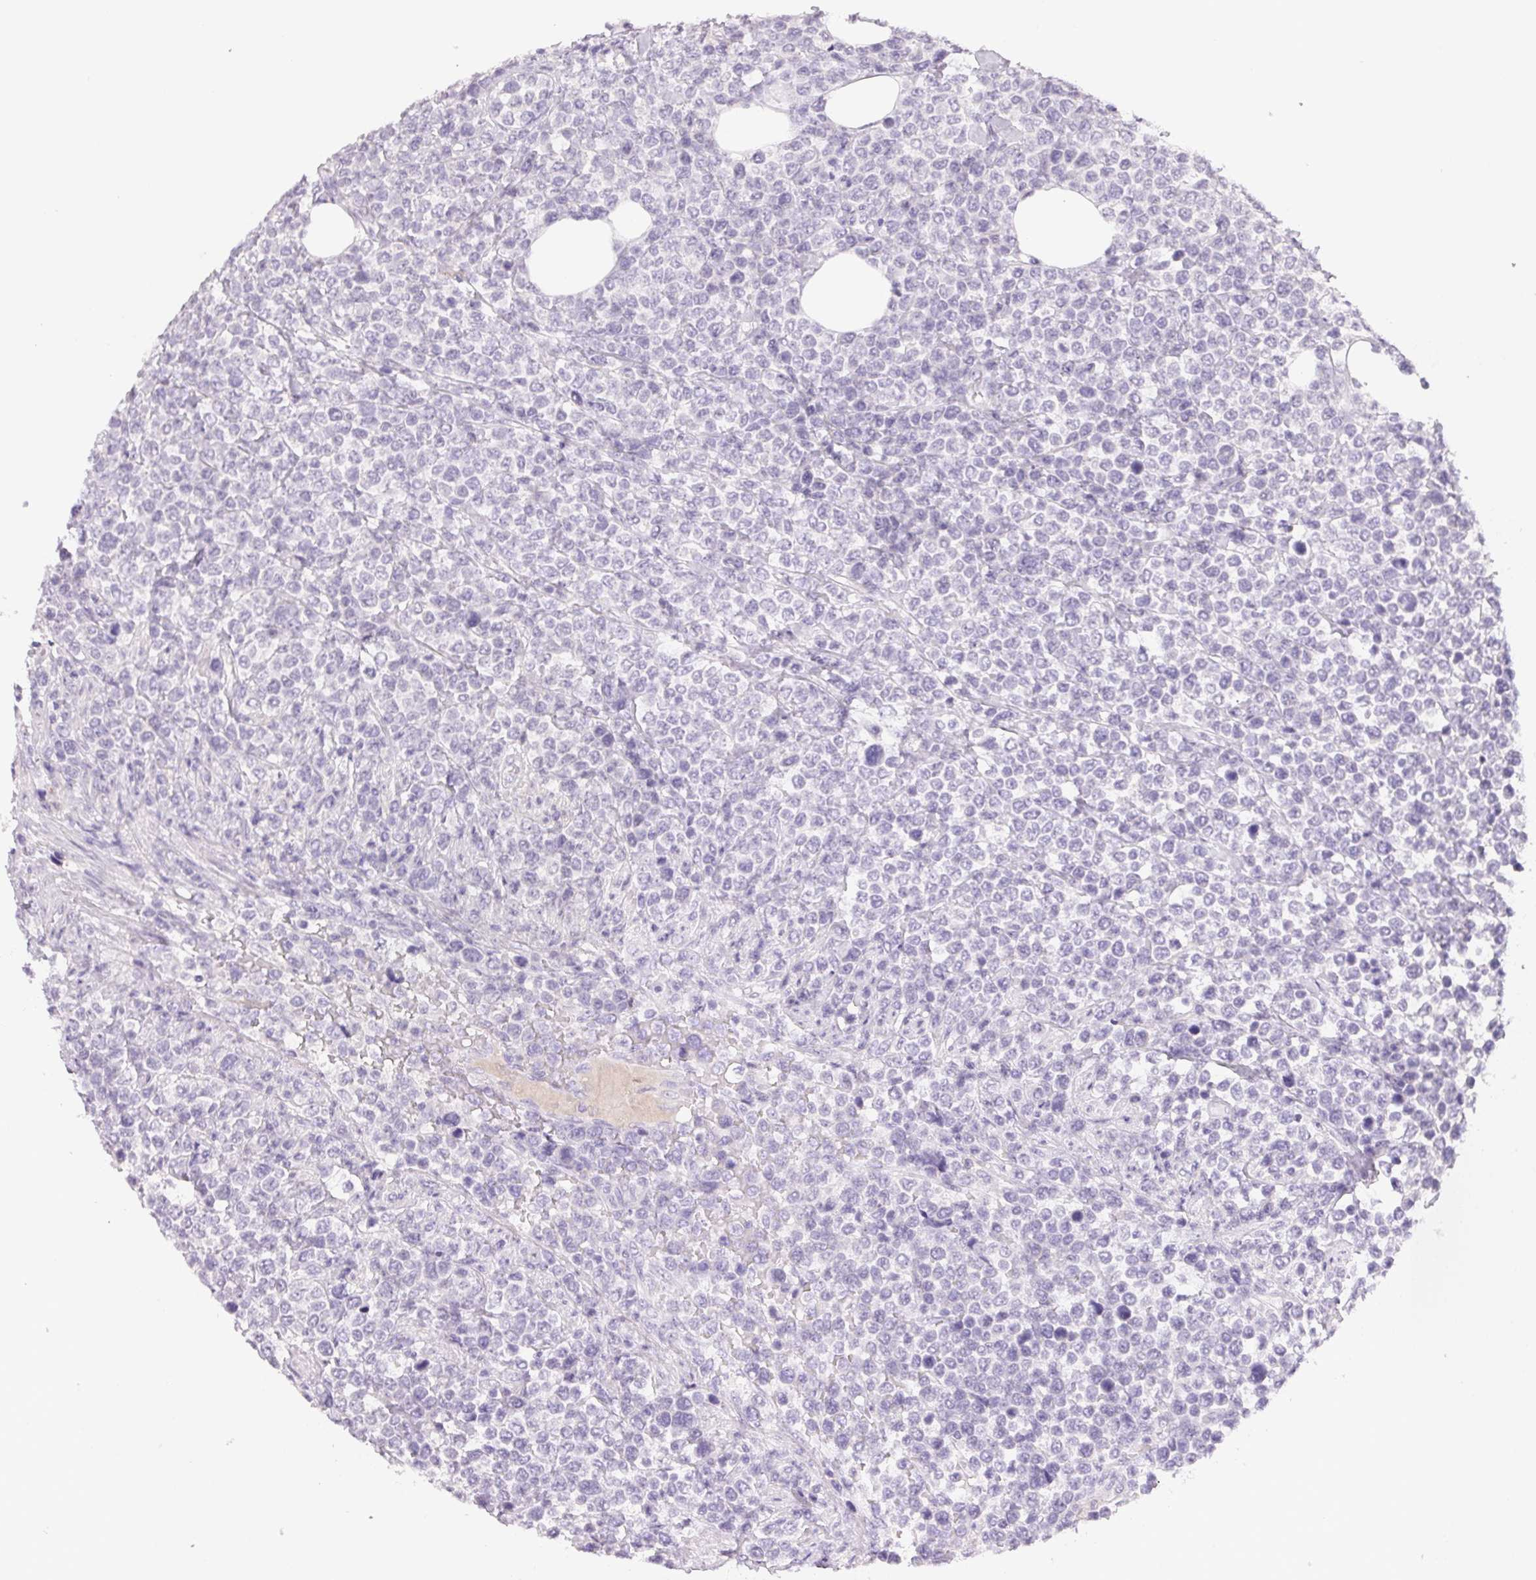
{"staining": {"intensity": "negative", "quantity": "none", "location": "none"}, "tissue": "lymphoma", "cell_type": "Tumor cells", "image_type": "cancer", "snomed": [{"axis": "morphology", "description": "Malignant lymphoma, non-Hodgkin's type, High grade"}, {"axis": "topography", "description": "Soft tissue"}], "caption": "IHC image of neoplastic tissue: human high-grade malignant lymphoma, non-Hodgkin's type stained with DAB displays no significant protein expression in tumor cells. Nuclei are stained in blue.", "gene": "BPIFB2", "patient": {"sex": "female", "age": 56}}